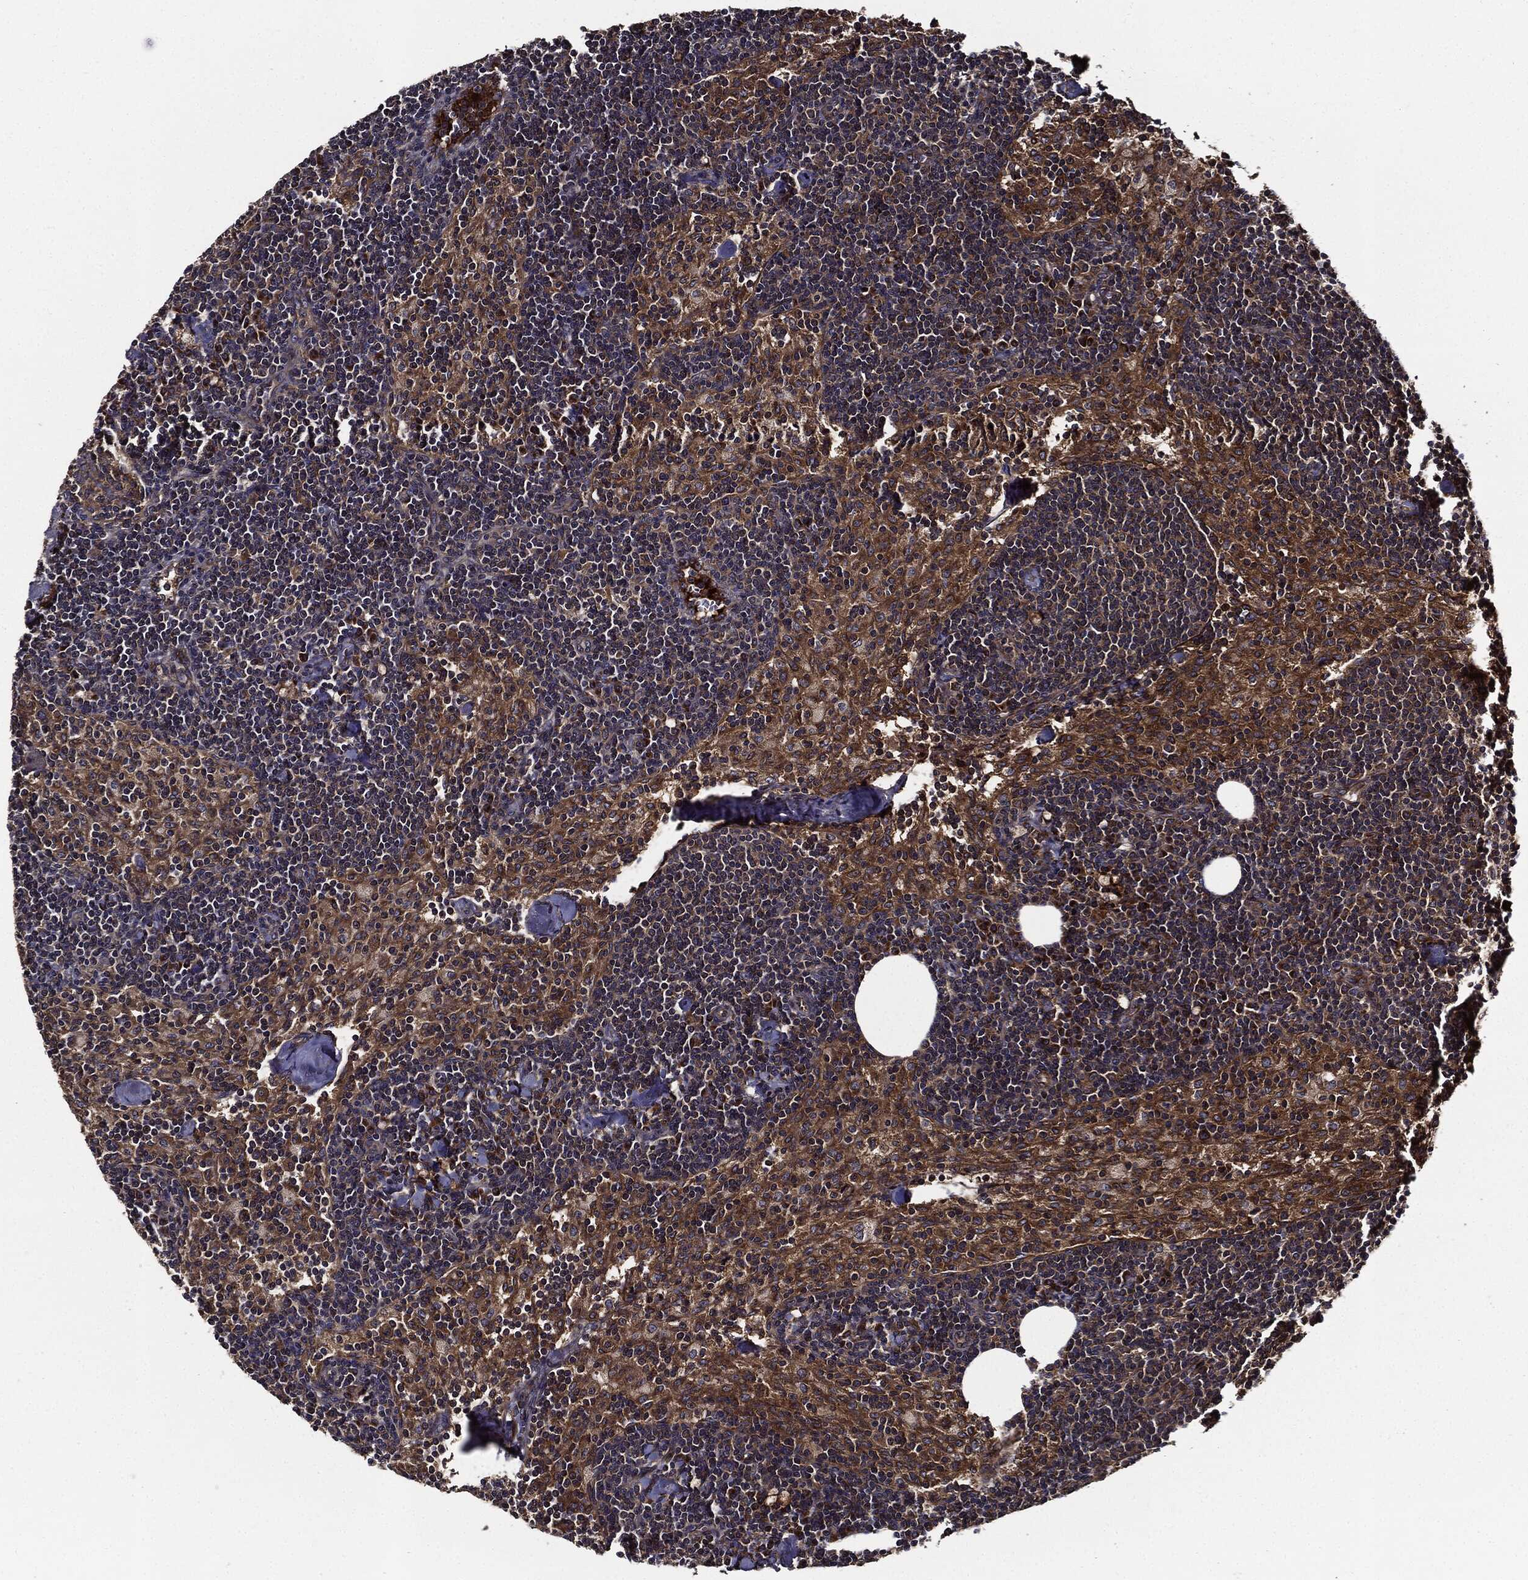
{"staining": {"intensity": "negative", "quantity": "none", "location": "none"}, "tissue": "lymph node", "cell_type": "Non-germinal center cells", "image_type": "normal", "snomed": [{"axis": "morphology", "description": "Normal tissue, NOS"}, {"axis": "topography", "description": "Lymph node"}], "caption": "An immunohistochemistry micrograph of normal lymph node is shown. There is no staining in non-germinal center cells of lymph node.", "gene": "HTT", "patient": {"sex": "female", "age": 51}}